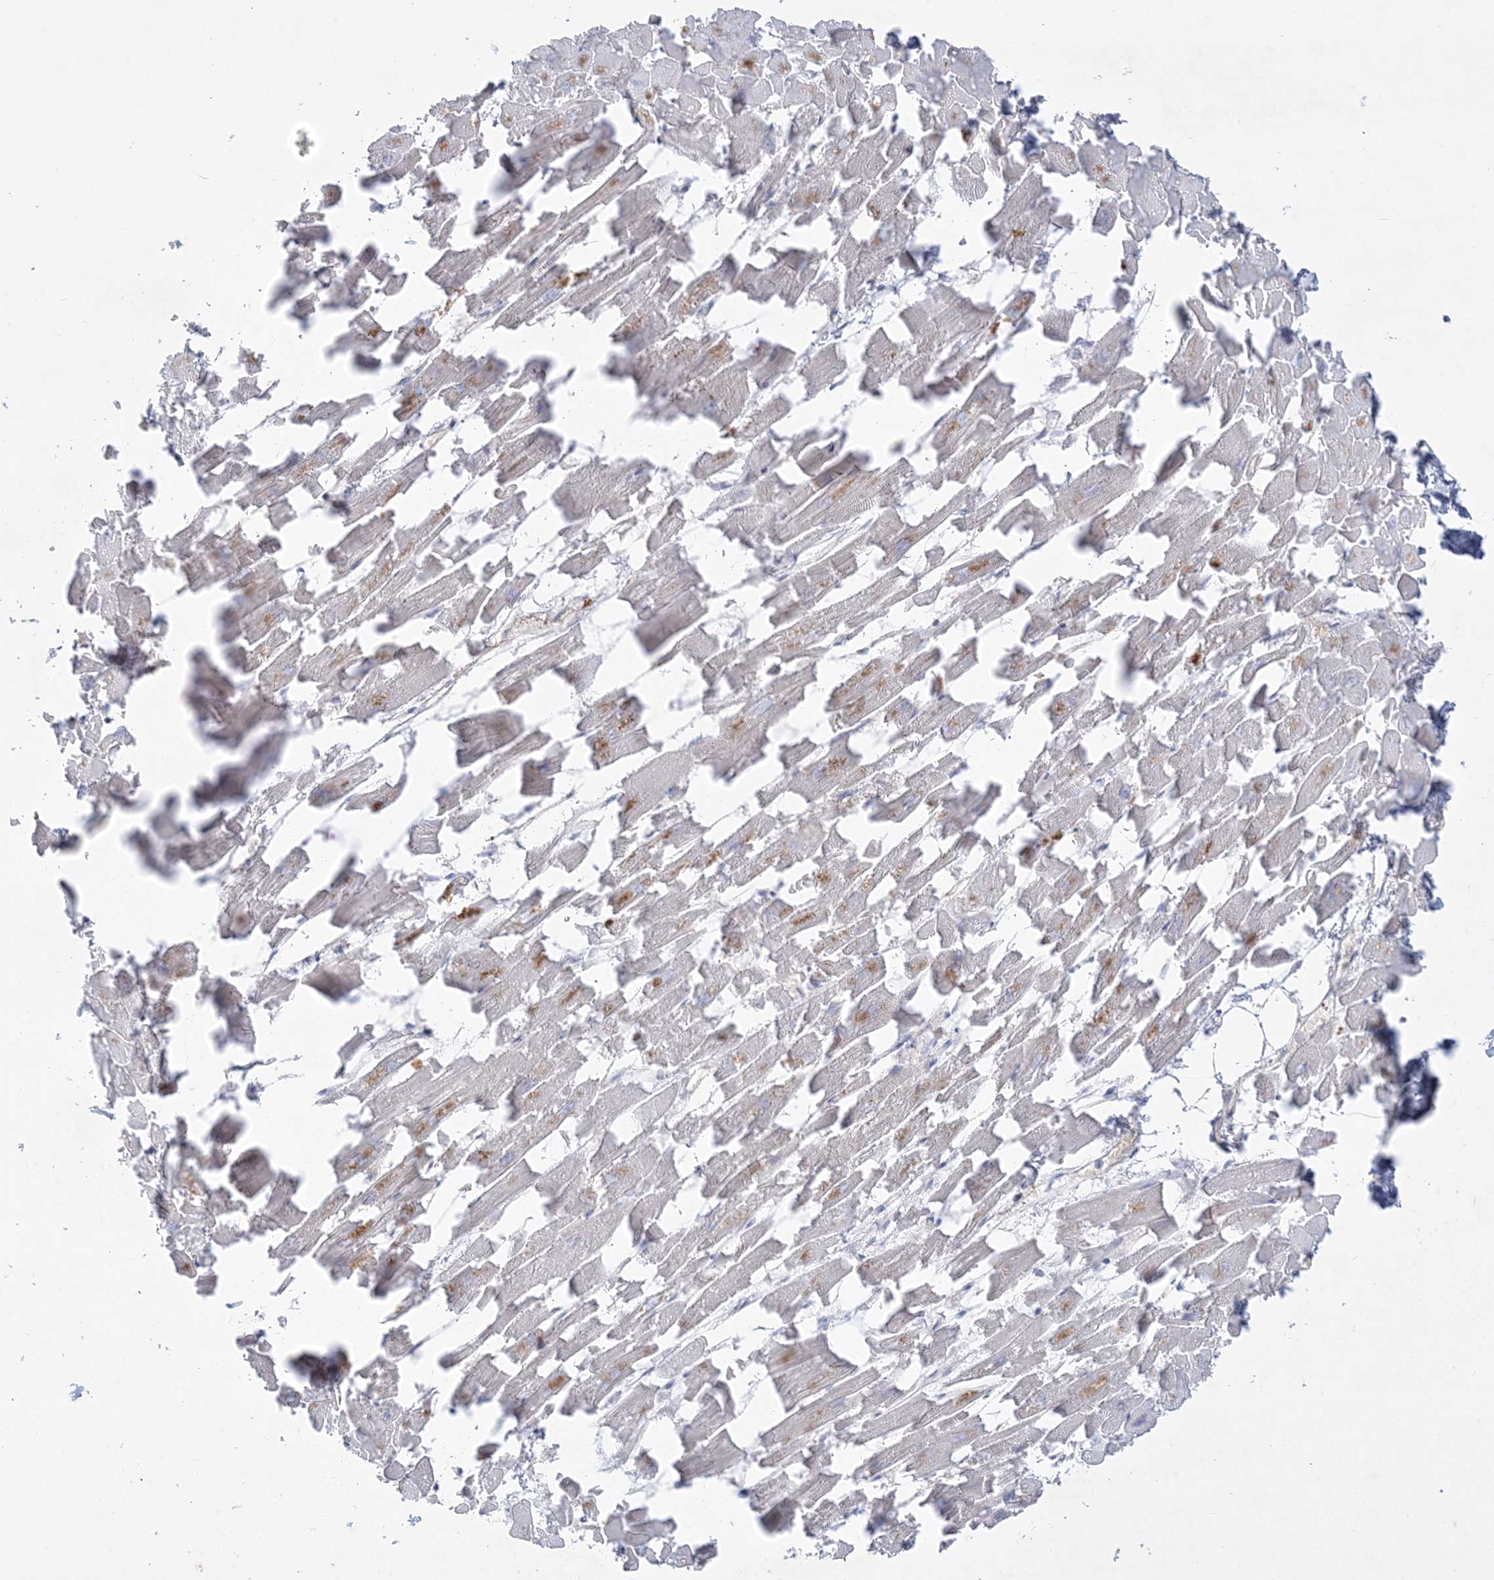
{"staining": {"intensity": "negative", "quantity": "none", "location": "none"}, "tissue": "heart muscle", "cell_type": "Cardiomyocytes", "image_type": "normal", "snomed": [{"axis": "morphology", "description": "Normal tissue, NOS"}, {"axis": "topography", "description": "Heart"}], "caption": "Cardiomyocytes are negative for protein expression in normal human heart muscle. (DAB immunohistochemistry with hematoxylin counter stain).", "gene": "ADAMTS12", "patient": {"sex": "female", "age": 64}}